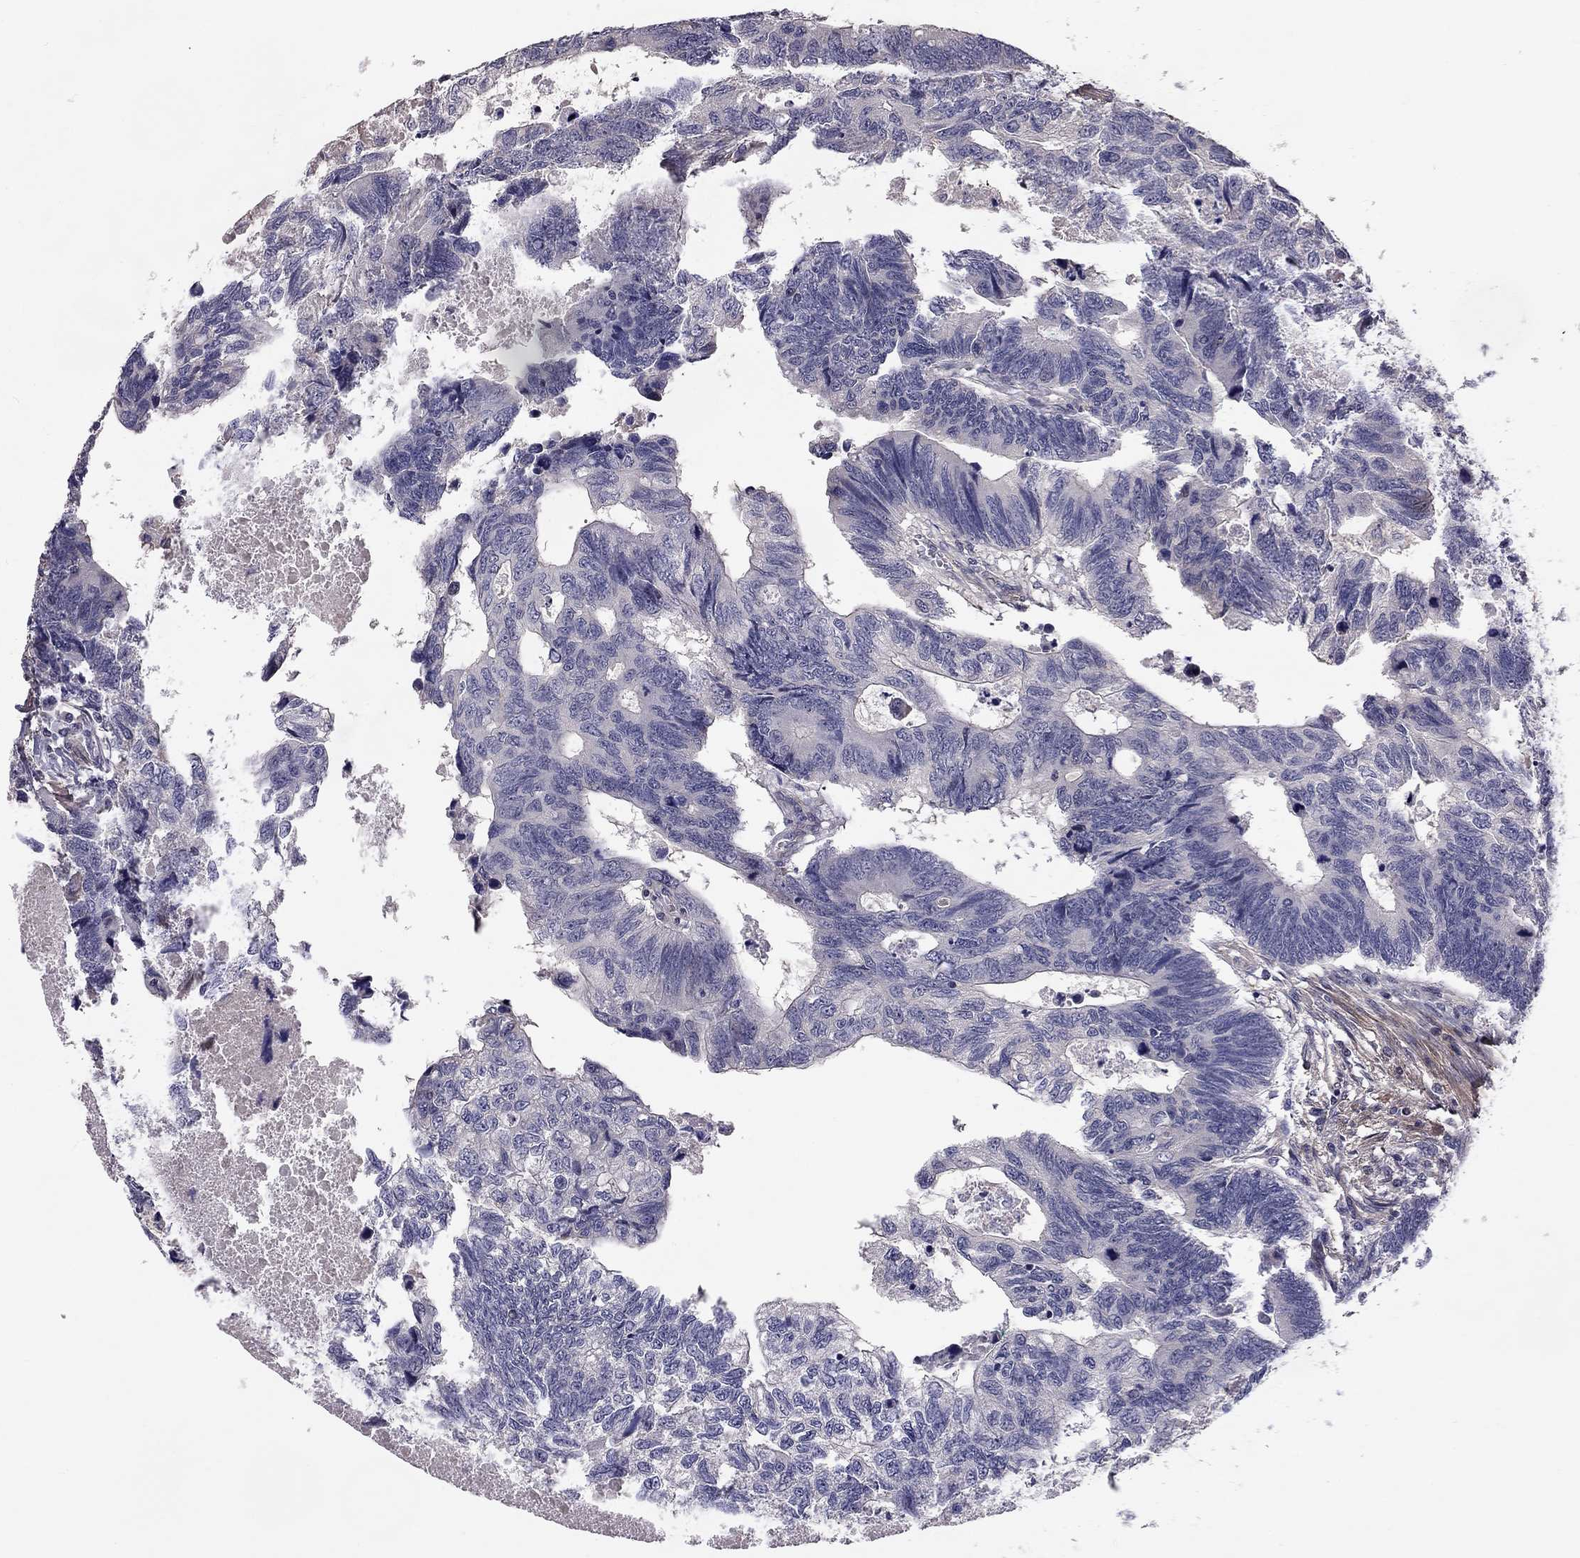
{"staining": {"intensity": "negative", "quantity": "none", "location": "none"}, "tissue": "colorectal cancer", "cell_type": "Tumor cells", "image_type": "cancer", "snomed": [{"axis": "morphology", "description": "Adenocarcinoma, NOS"}, {"axis": "topography", "description": "Colon"}], "caption": "An image of human colorectal cancer is negative for staining in tumor cells.", "gene": "GJB4", "patient": {"sex": "female", "age": 77}}